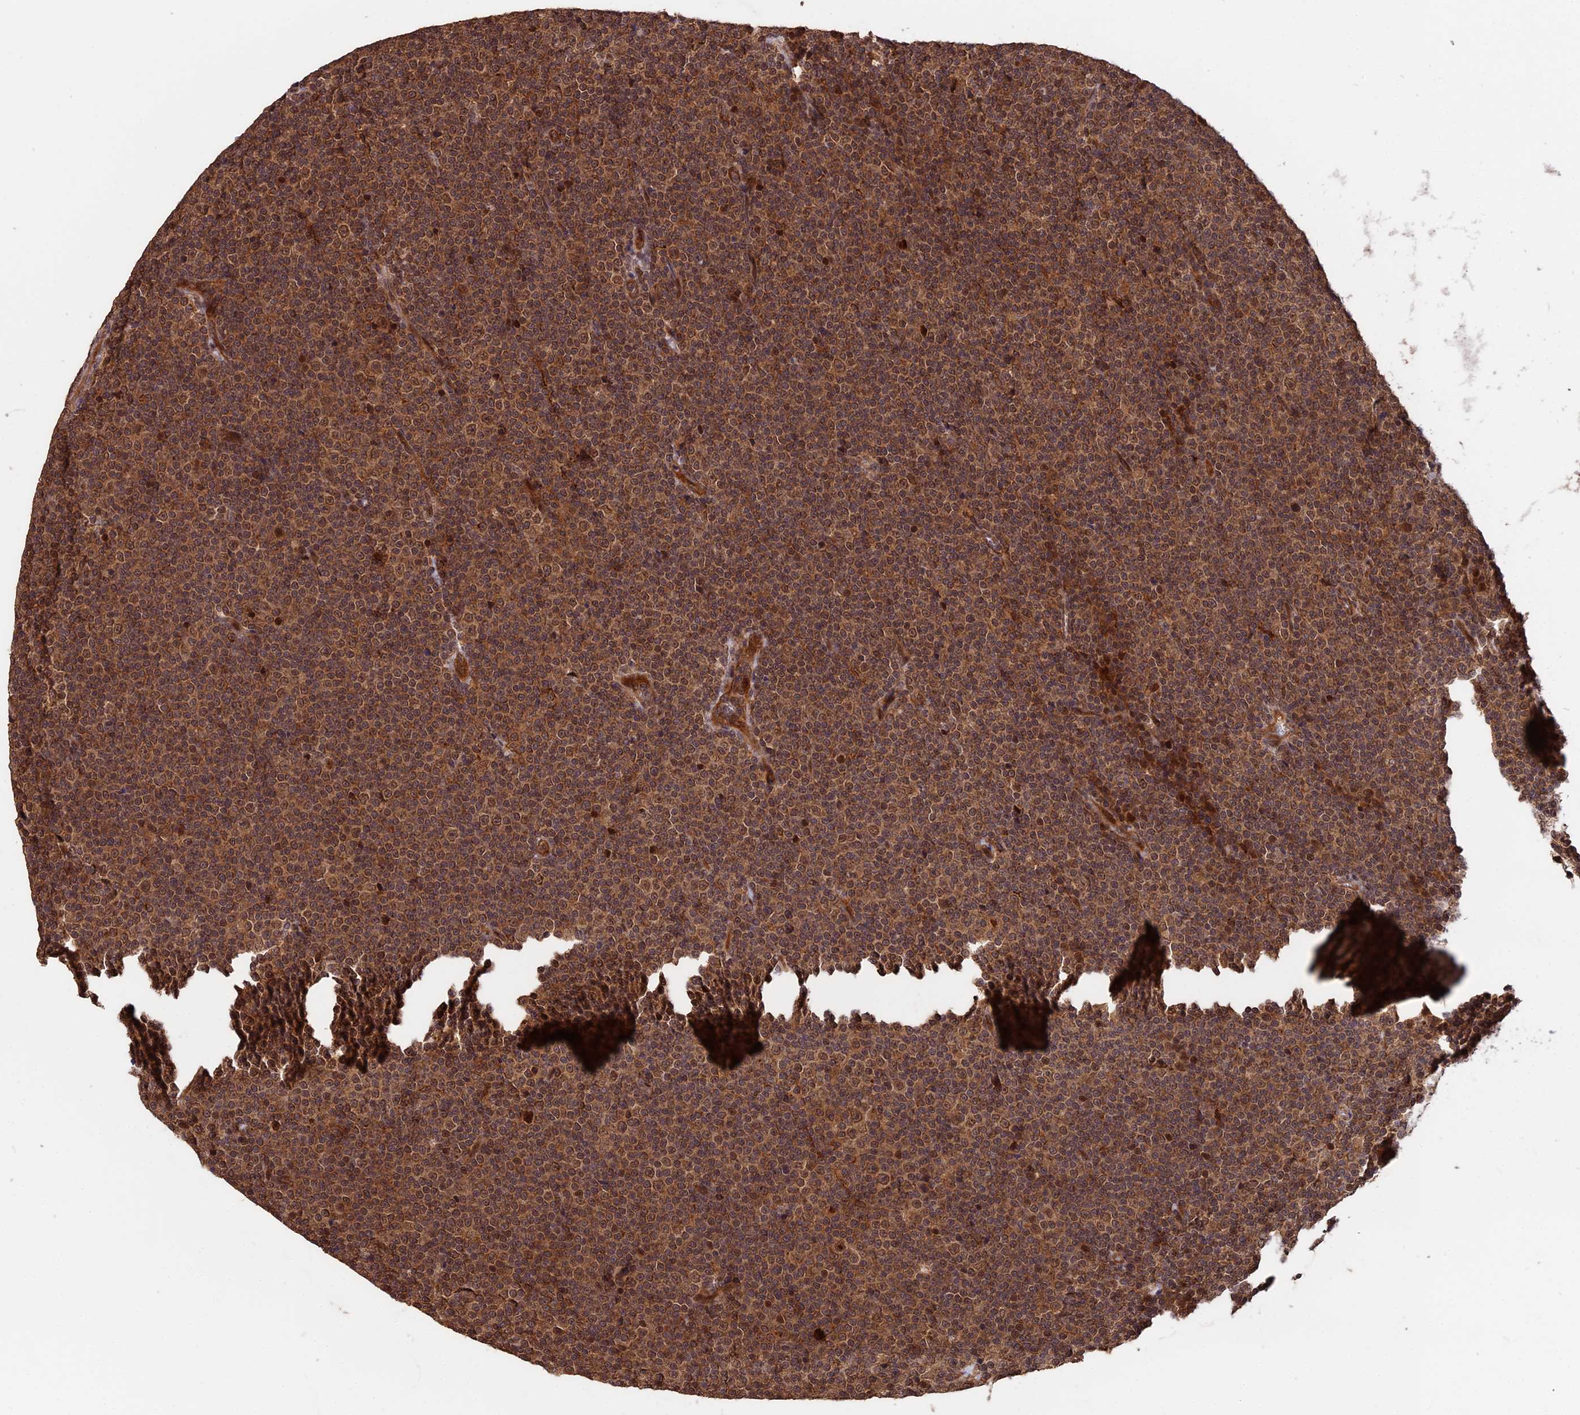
{"staining": {"intensity": "moderate", "quantity": ">75%", "location": "cytoplasmic/membranous"}, "tissue": "lymphoma", "cell_type": "Tumor cells", "image_type": "cancer", "snomed": [{"axis": "morphology", "description": "Malignant lymphoma, non-Hodgkin's type, Low grade"}, {"axis": "topography", "description": "Lymph node"}], "caption": "This is an image of immunohistochemistry staining of low-grade malignant lymphoma, non-Hodgkin's type, which shows moderate positivity in the cytoplasmic/membranous of tumor cells.", "gene": "ESCO1", "patient": {"sex": "female", "age": 67}}